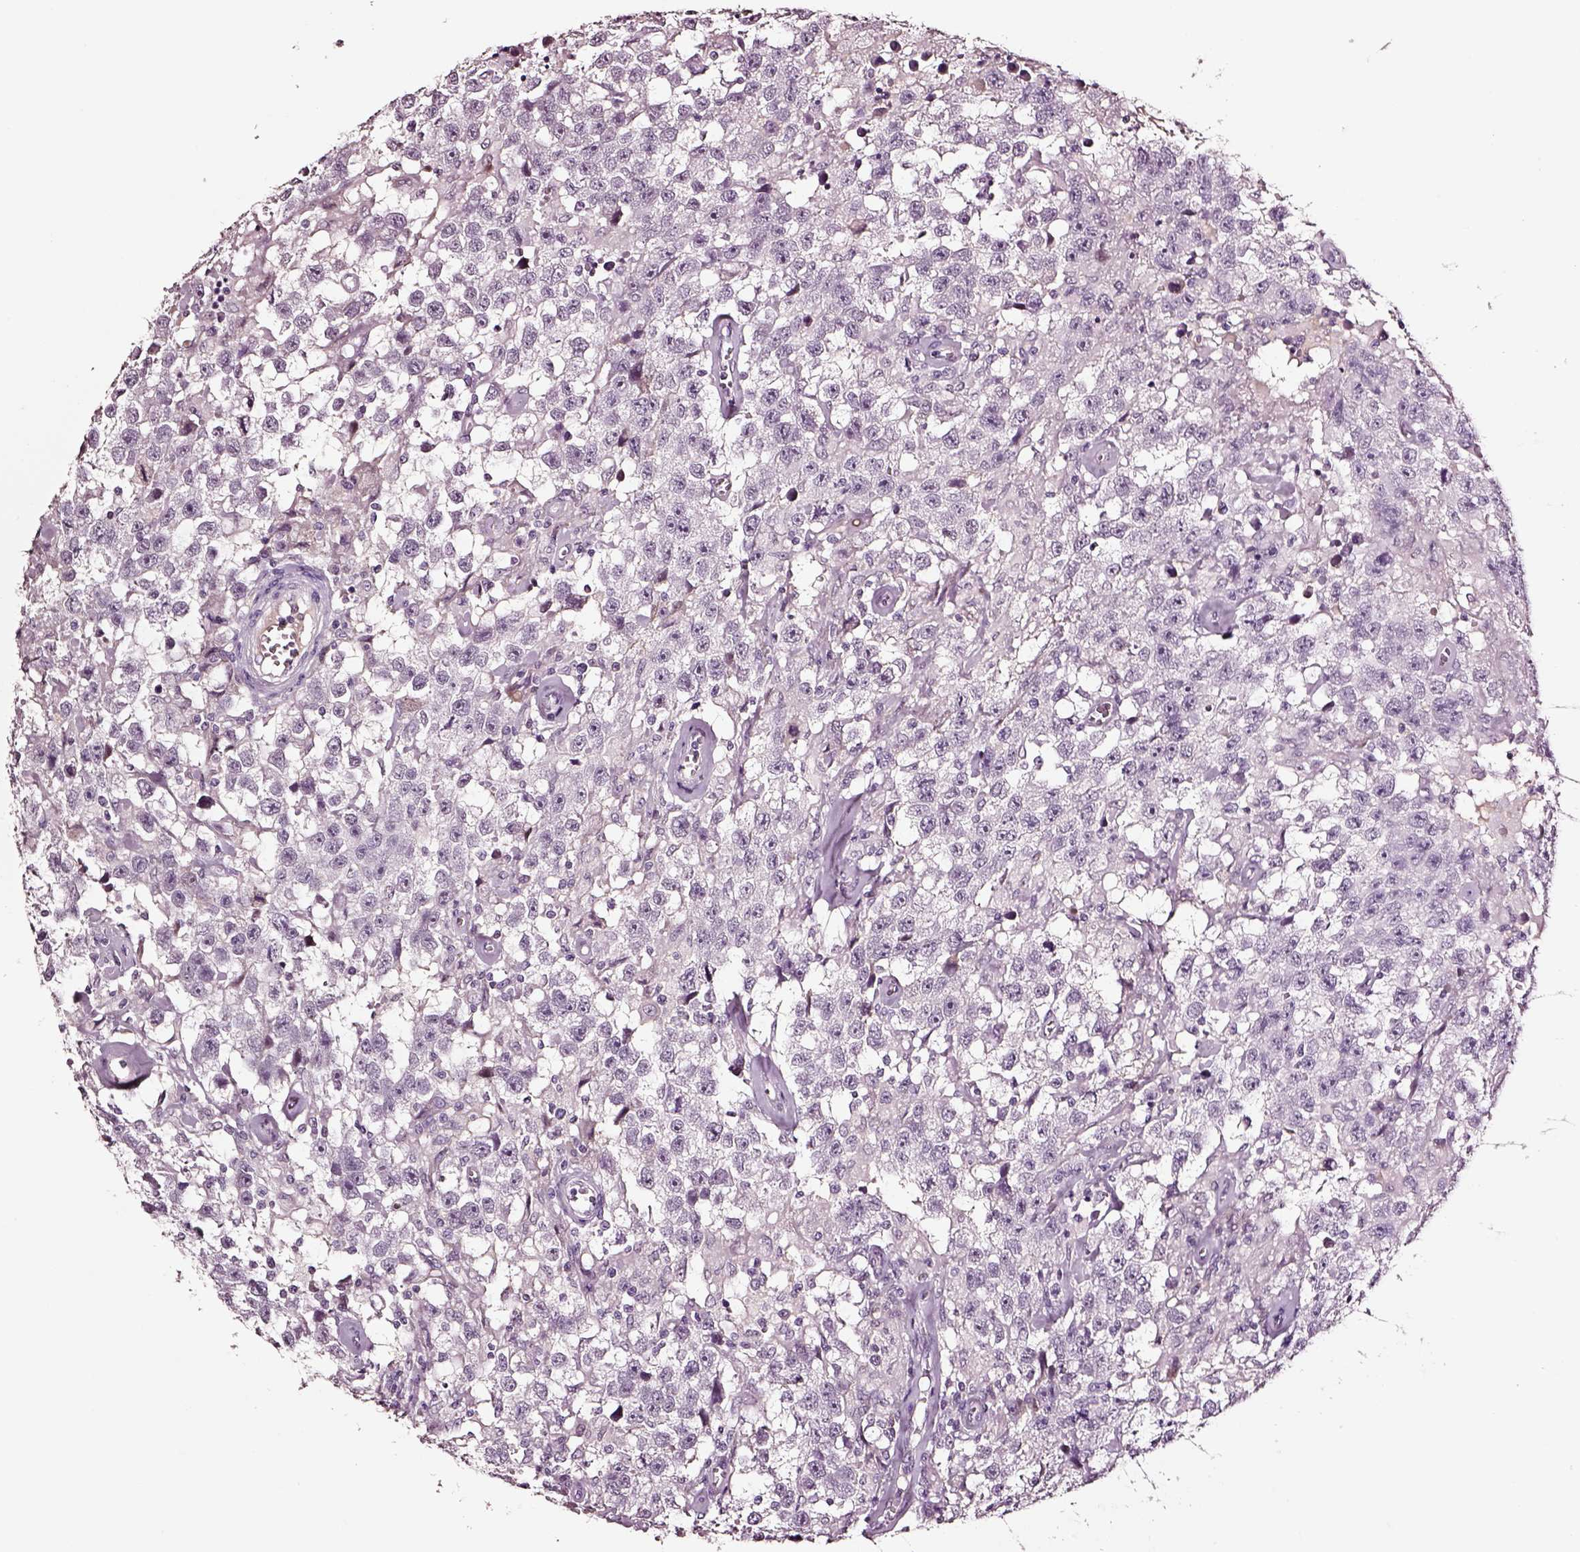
{"staining": {"intensity": "negative", "quantity": "none", "location": "none"}, "tissue": "testis cancer", "cell_type": "Tumor cells", "image_type": "cancer", "snomed": [{"axis": "morphology", "description": "Seminoma, NOS"}, {"axis": "topography", "description": "Testis"}], "caption": "Tumor cells show no significant staining in testis seminoma.", "gene": "SMIM17", "patient": {"sex": "male", "age": 43}}